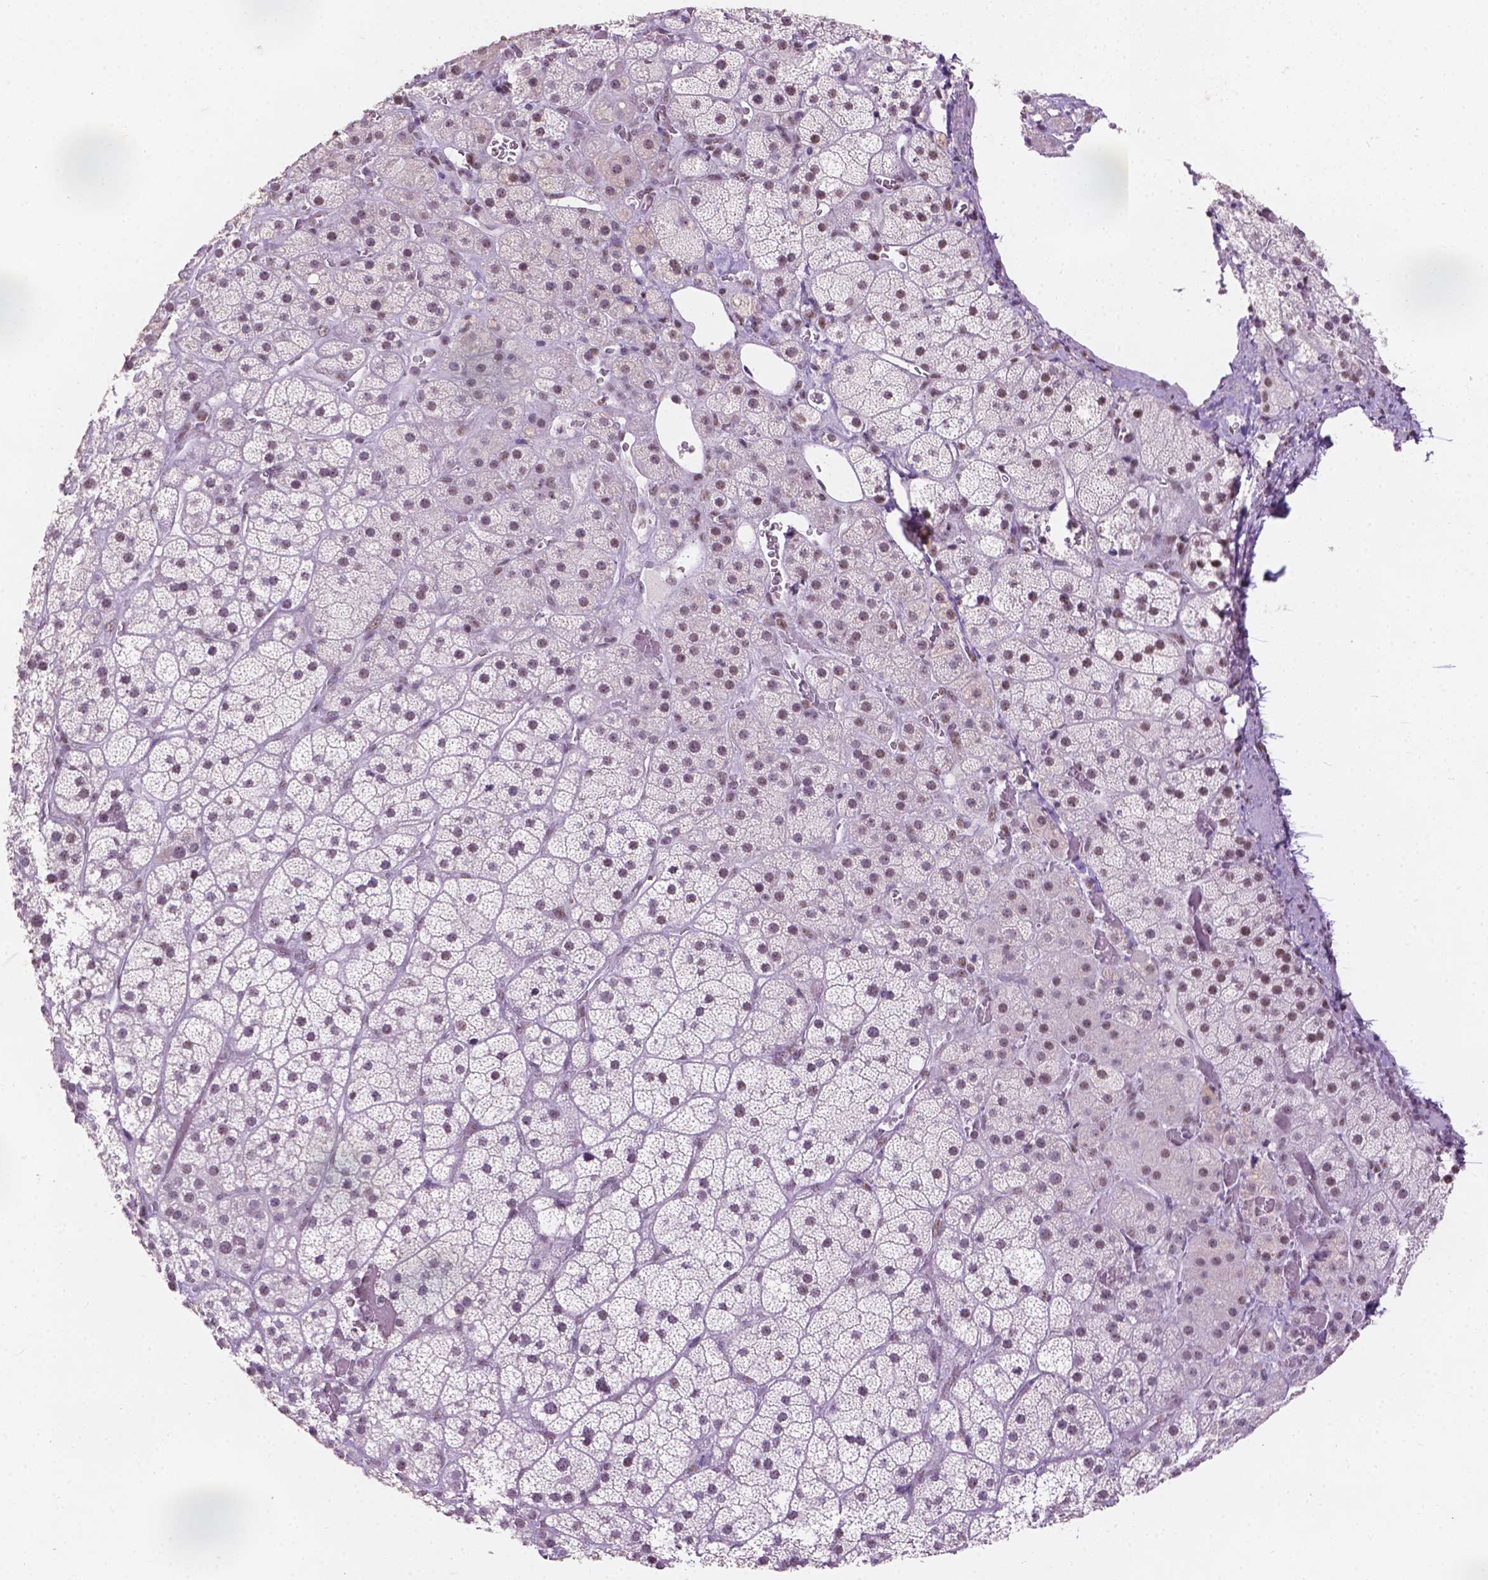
{"staining": {"intensity": "weak", "quantity": "25%-75%", "location": "nuclear"}, "tissue": "adrenal gland", "cell_type": "Glandular cells", "image_type": "normal", "snomed": [{"axis": "morphology", "description": "Normal tissue, NOS"}, {"axis": "topography", "description": "Adrenal gland"}], "caption": "Adrenal gland stained for a protein (brown) reveals weak nuclear positive expression in approximately 25%-75% of glandular cells.", "gene": "COIL", "patient": {"sex": "male", "age": 57}}